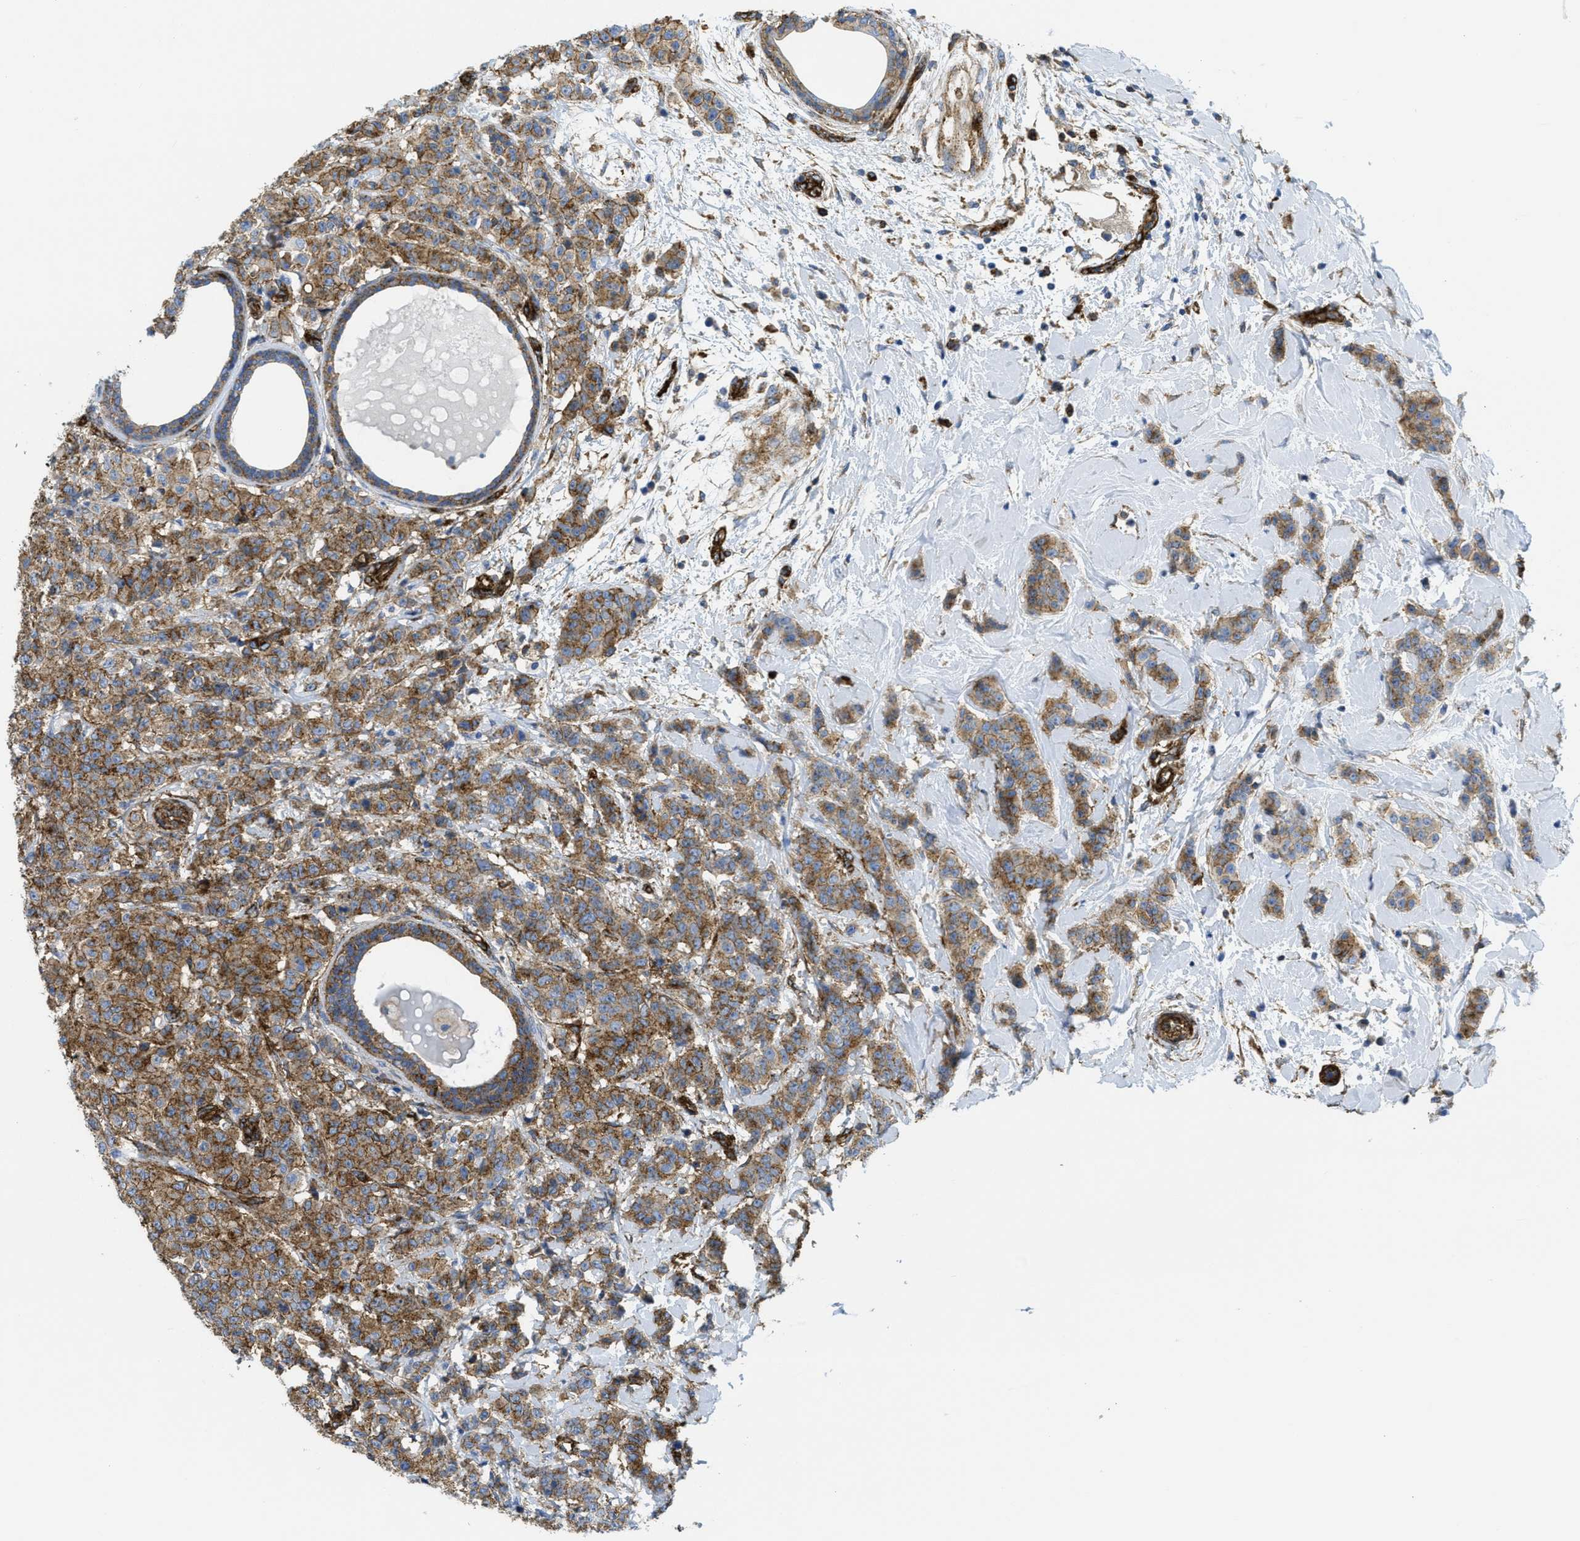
{"staining": {"intensity": "moderate", "quantity": ">75%", "location": "cytoplasmic/membranous"}, "tissue": "breast cancer", "cell_type": "Tumor cells", "image_type": "cancer", "snomed": [{"axis": "morphology", "description": "Normal tissue, NOS"}, {"axis": "morphology", "description": "Duct carcinoma"}, {"axis": "topography", "description": "Breast"}], "caption": "Immunohistochemical staining of breast cancer shows medium levels of moderate cytoplasmic/membranous positivity in about >75% of tumor cells. Immunohistochemistry (ihc) stains the protein in brown and the nuclei are stained blue.", "gene": "HIP1", "patient": {"sex": "female", "age": 40}}